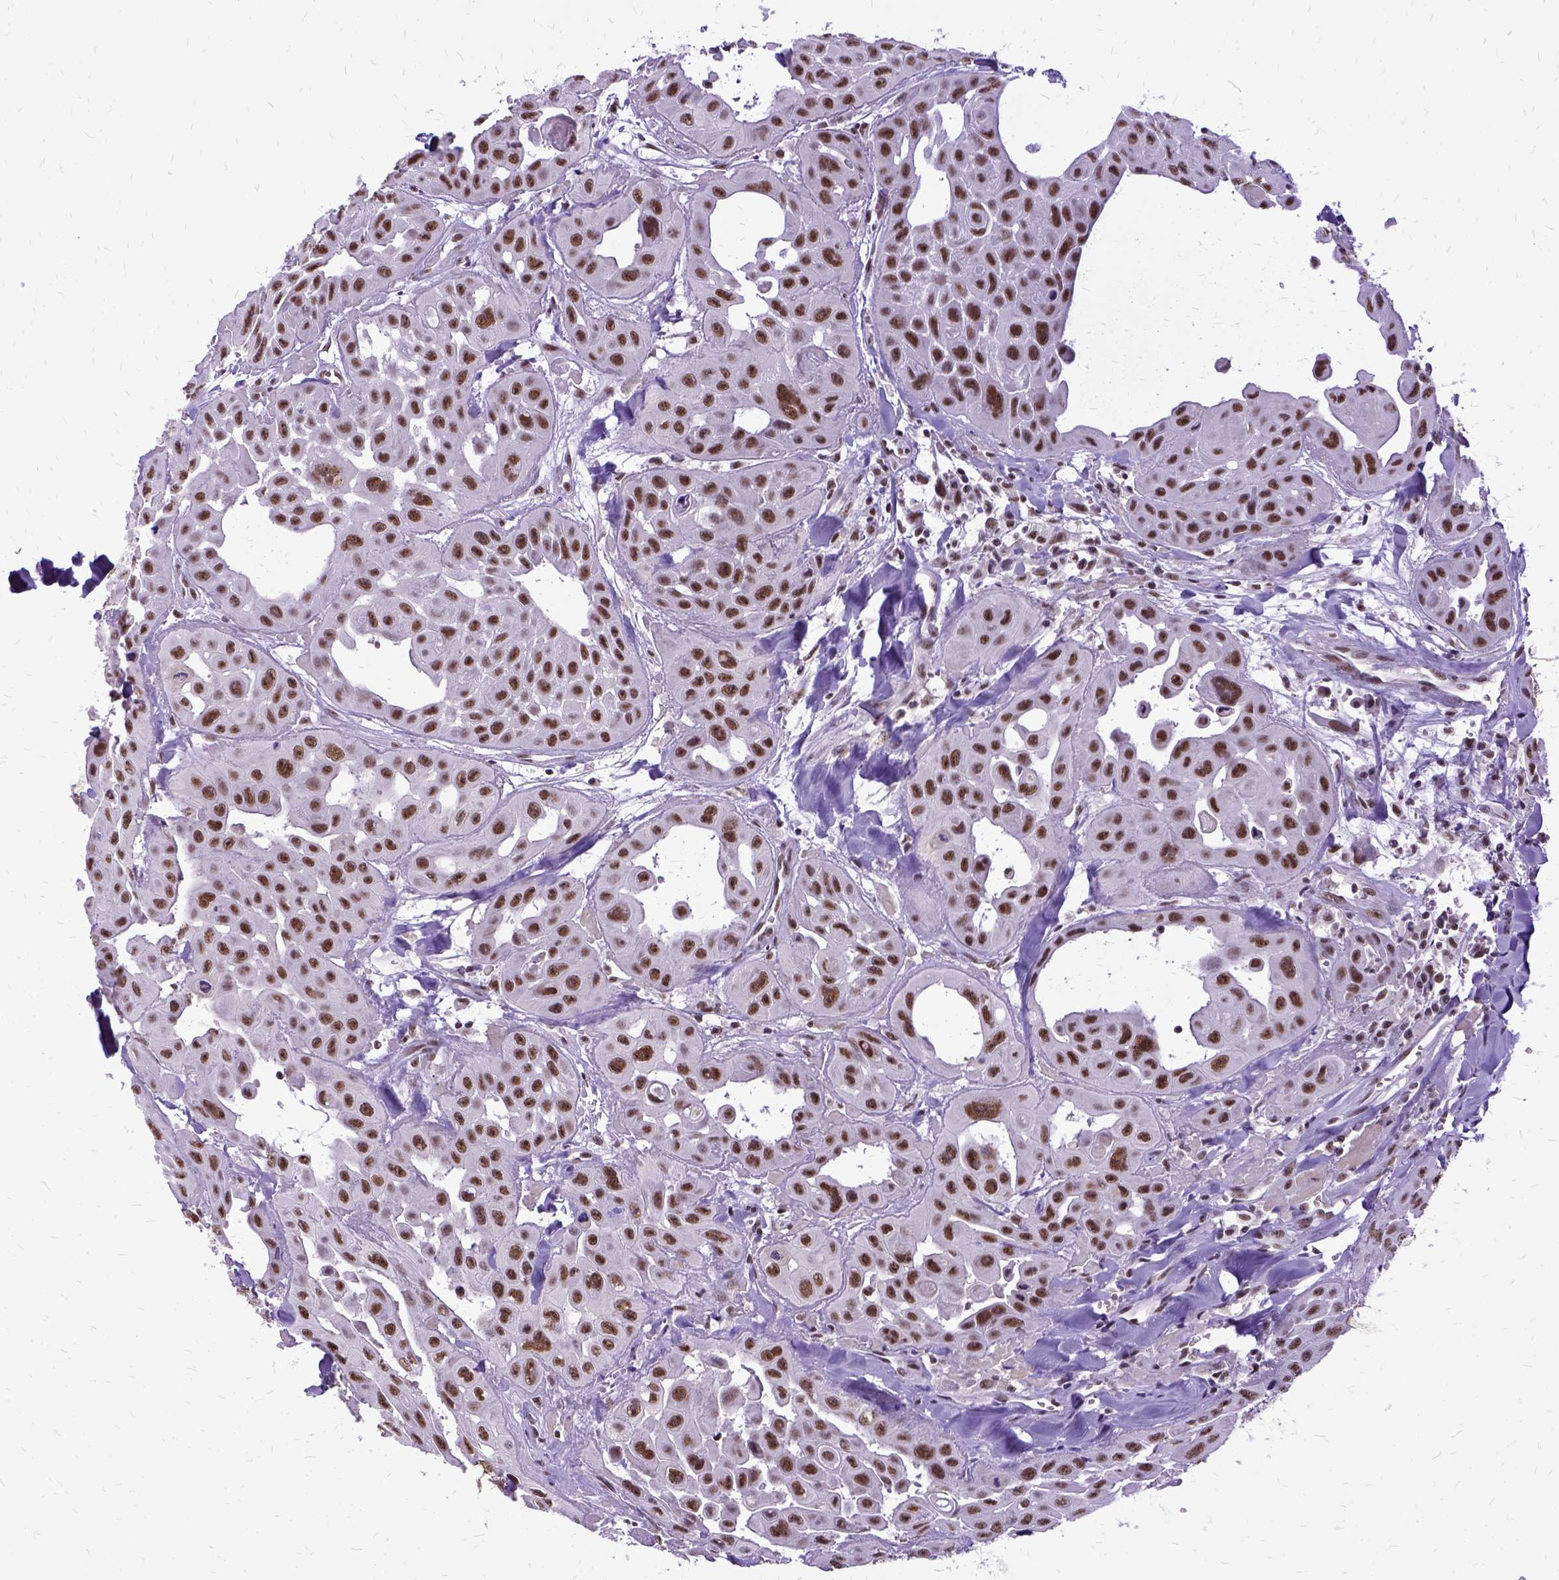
{"staining": {"intensity": "moderate", "quantity": ">75%", "location": "nuclear"}, "tissue": "head and neck cancer", "cell_type": "Tumor cells", "image_type": "cancer", "snomed": [{"axis": "morphology", "description": "Adenocarcinoma, NOS"}, {"axis": "topography", "description": "Head-Neck"}], "caption": "This is an image of immunohistochemistry staining of head and neck adenocarcinoma, which shows moderate expression in the nuclear of tumor cells.", "gene": "SETD1A", "patient": {"sex": "male", "age": 73}}